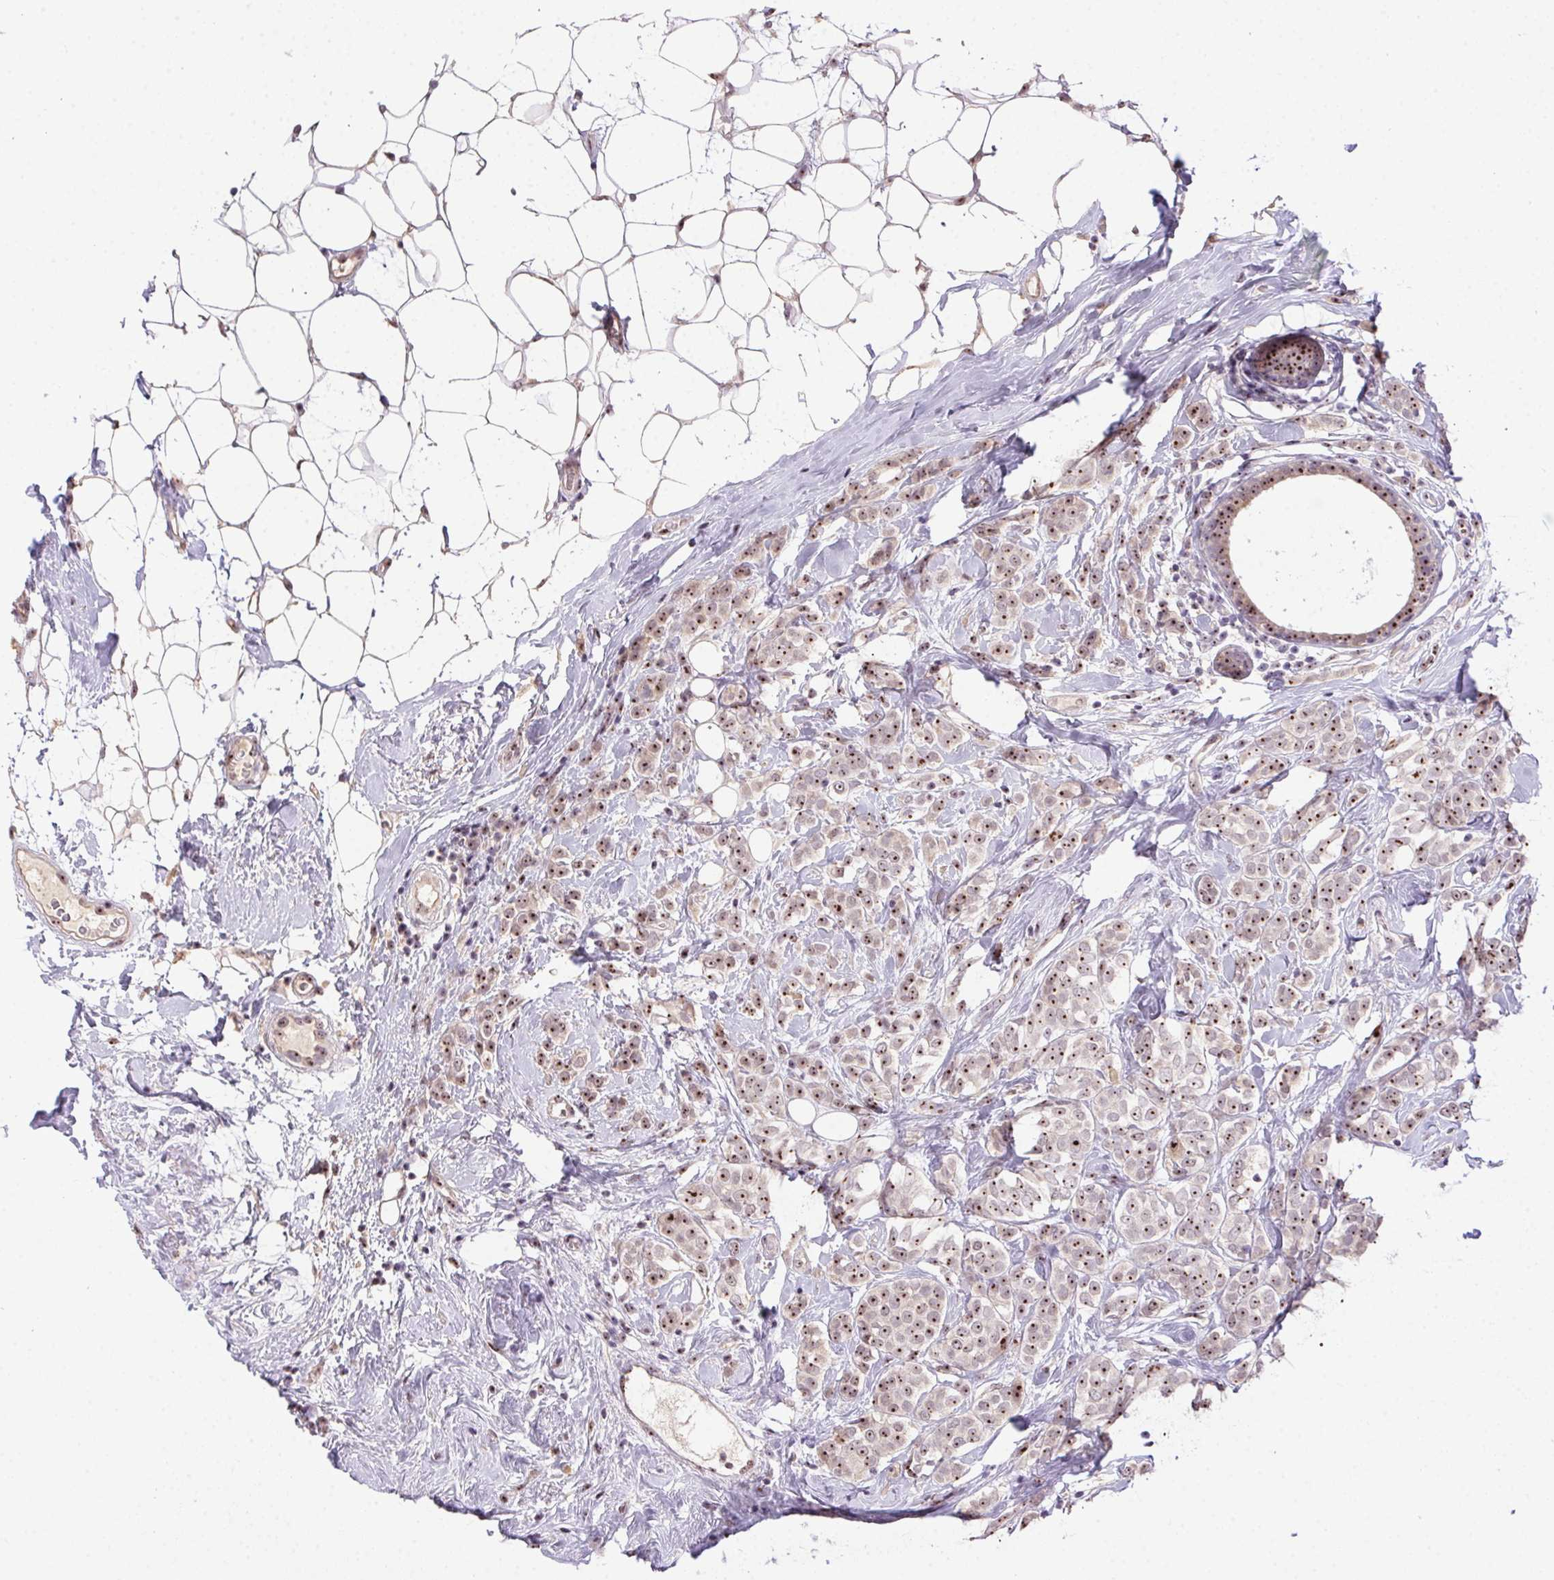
{"staining": {"intensity": "moderate", "quantity": ">75%", "location": "nuclear"}, "tissue": "breast cancer", "cell_type": "Tumor cells", "image_type": "cancer", "snomed": [{"axis": "morphology", "description": "Lobular carcinoma"}, {"axis": "topography", "description": "Breast"}], "caption": "This image demonstrates IHC staining of human breast cancer, with medium moderate nuclear positivity in approximately >75% of tumor cells.", "gene": "BATF2", "patient": {"sex": "female", "age": 49}}